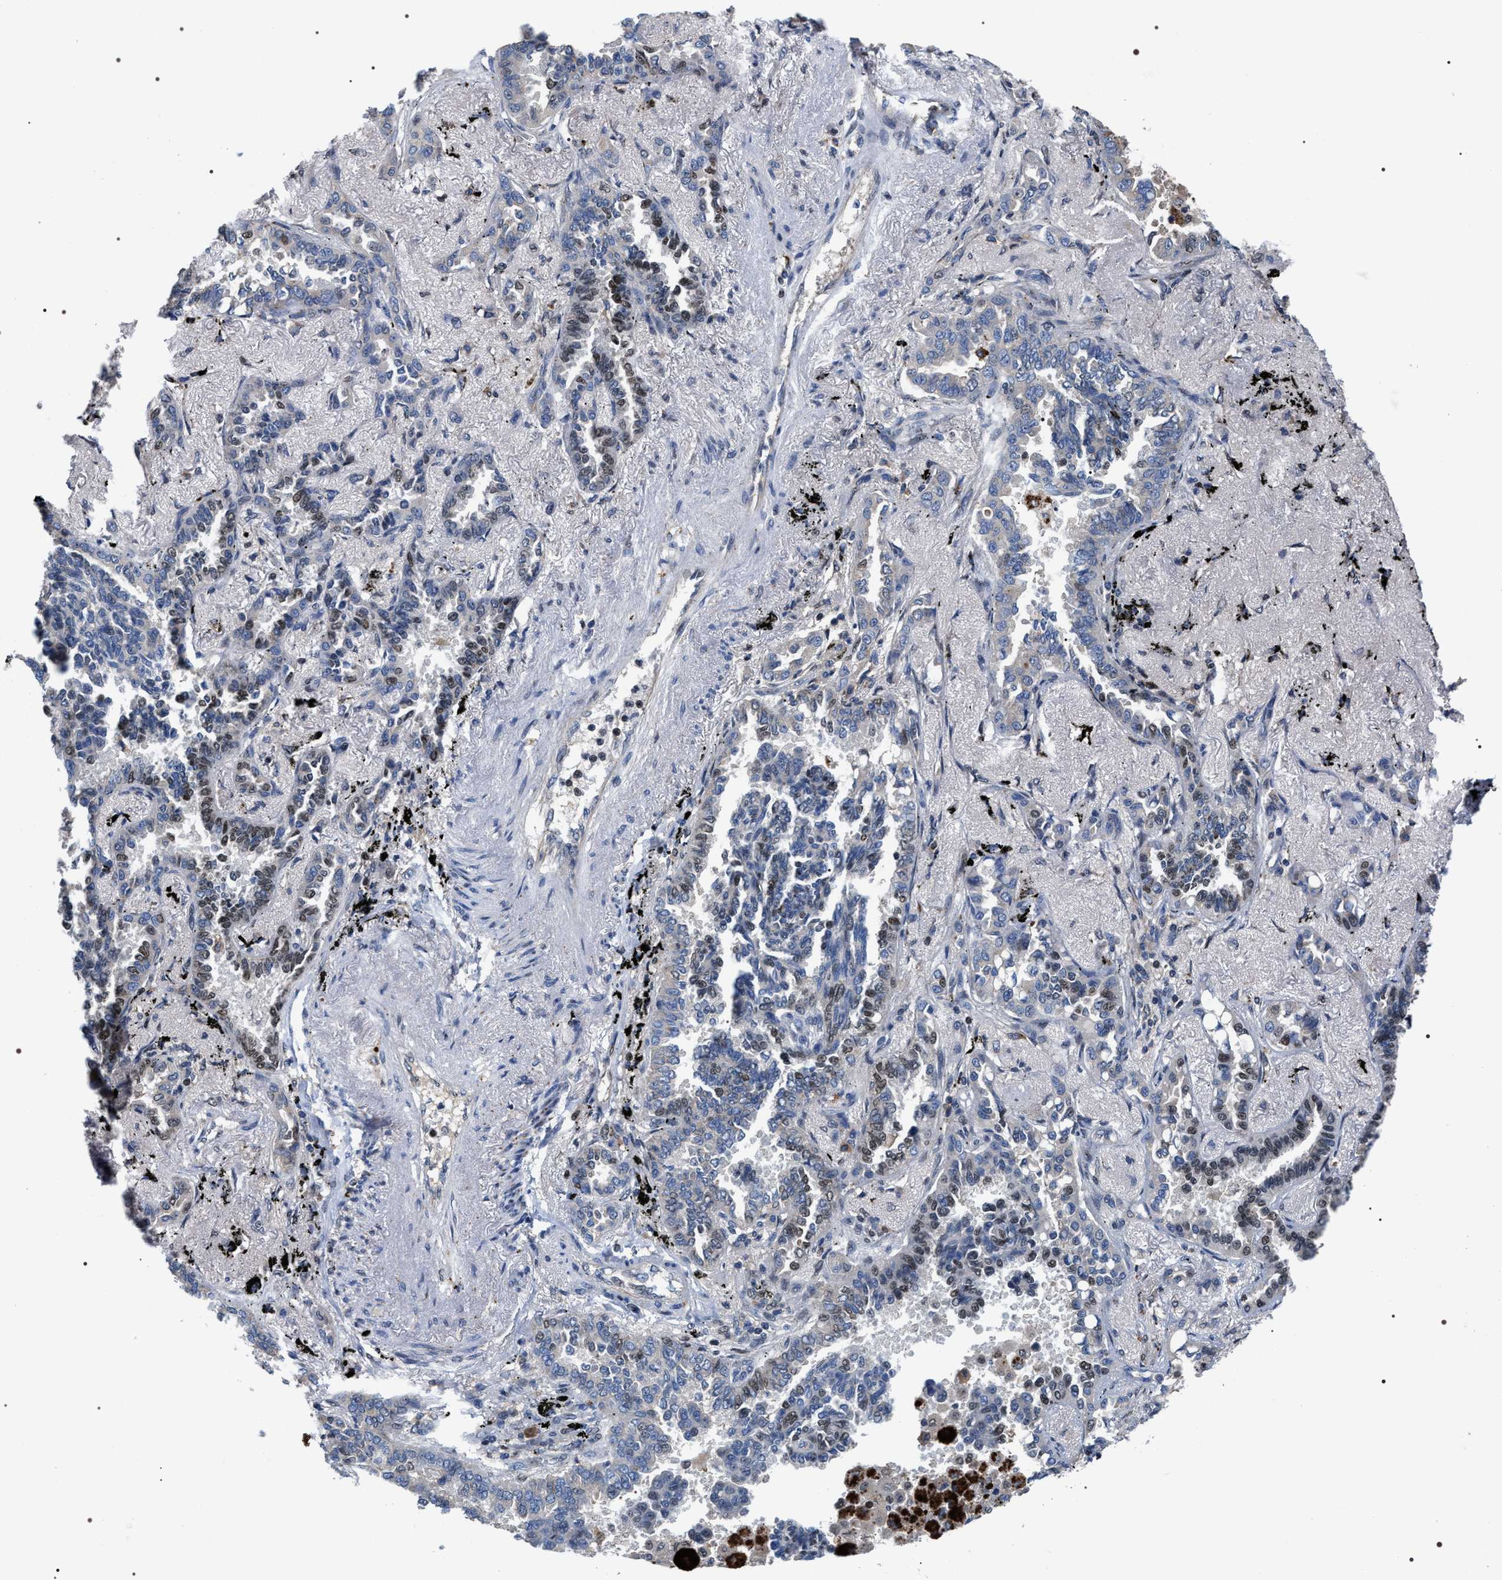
{"staining": {"intensity": "weak", "quantity": "25%-75%", "location": "nuclear"}, "tissue": "lung cancer", "cell_type": "Tumor cells", "image_type": "cancer", "snomed": [{"axis": "morphology", "description": "Adenocarcinoma, NOS"}, {"axis": "topography", "description": "Lung"}], "caption": "Brown immunohistochemical staining in human lung adenocarcinoma reveals weak nuclear positivity in about 25%-75% of tumor cells. Using DAB (brown) and hematoxylin (blue) stains, captured at high magnification using brightfield microscopy.", "gene": "C7orf25", "patient": {"sex": "male", "age": 59}}